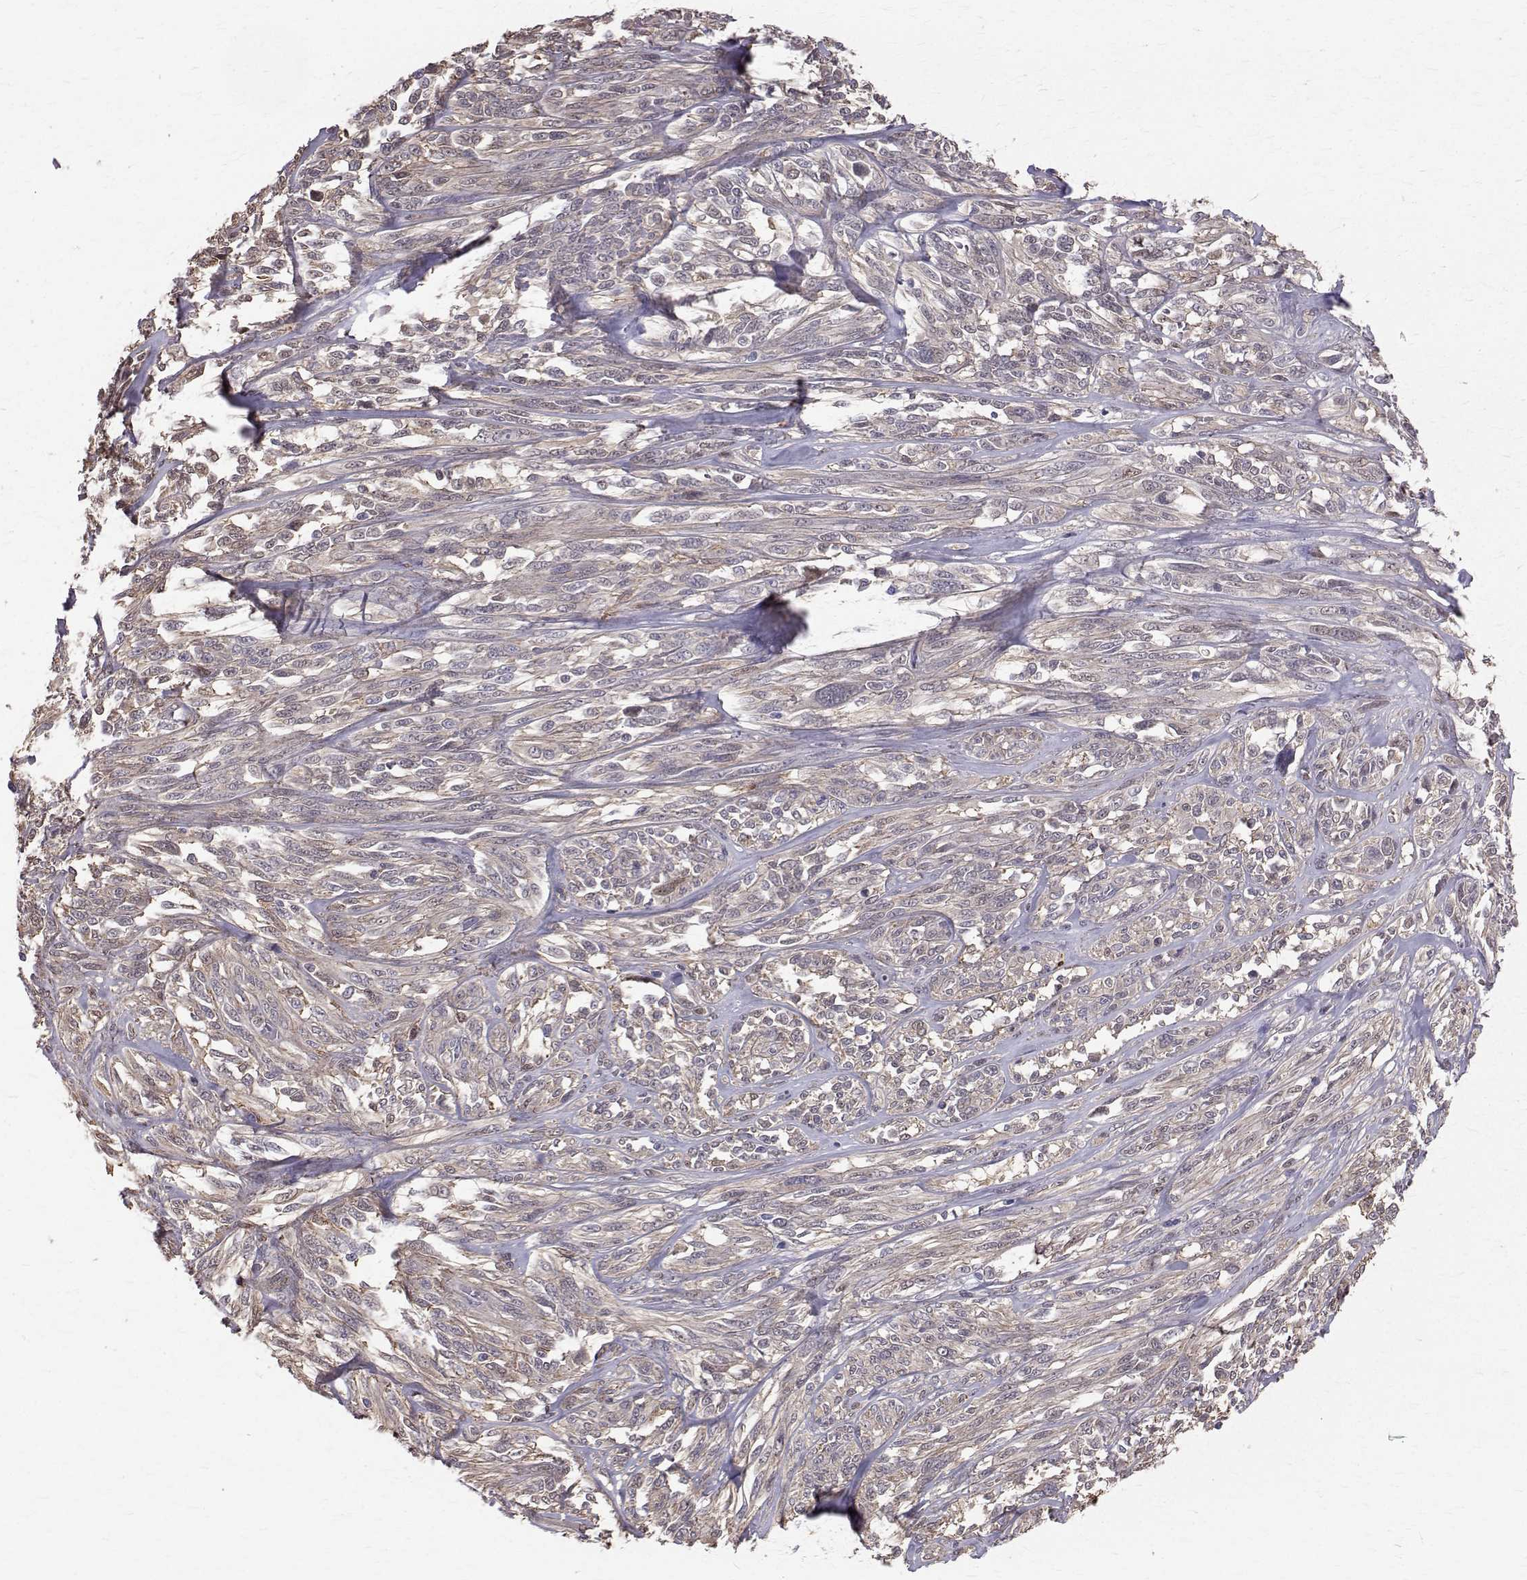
{"staining": {"intensity": "negative", "quantity": "none", "location": "none"}, "tissue": "melanoma", "cell_type": "Tumor cells", "image_type": "cancer", "snomed": [{"axis": "morphology", "description": "Malignant melanoma, NOS"}, {"axis": "topography", "description": "Skin"}], "caption": "Immunohistochemical staining of human melanoma shows no significant positivity in tumor cells.", "gene": "CCDC89", "patient": {"sex": "female", "age": 91}}